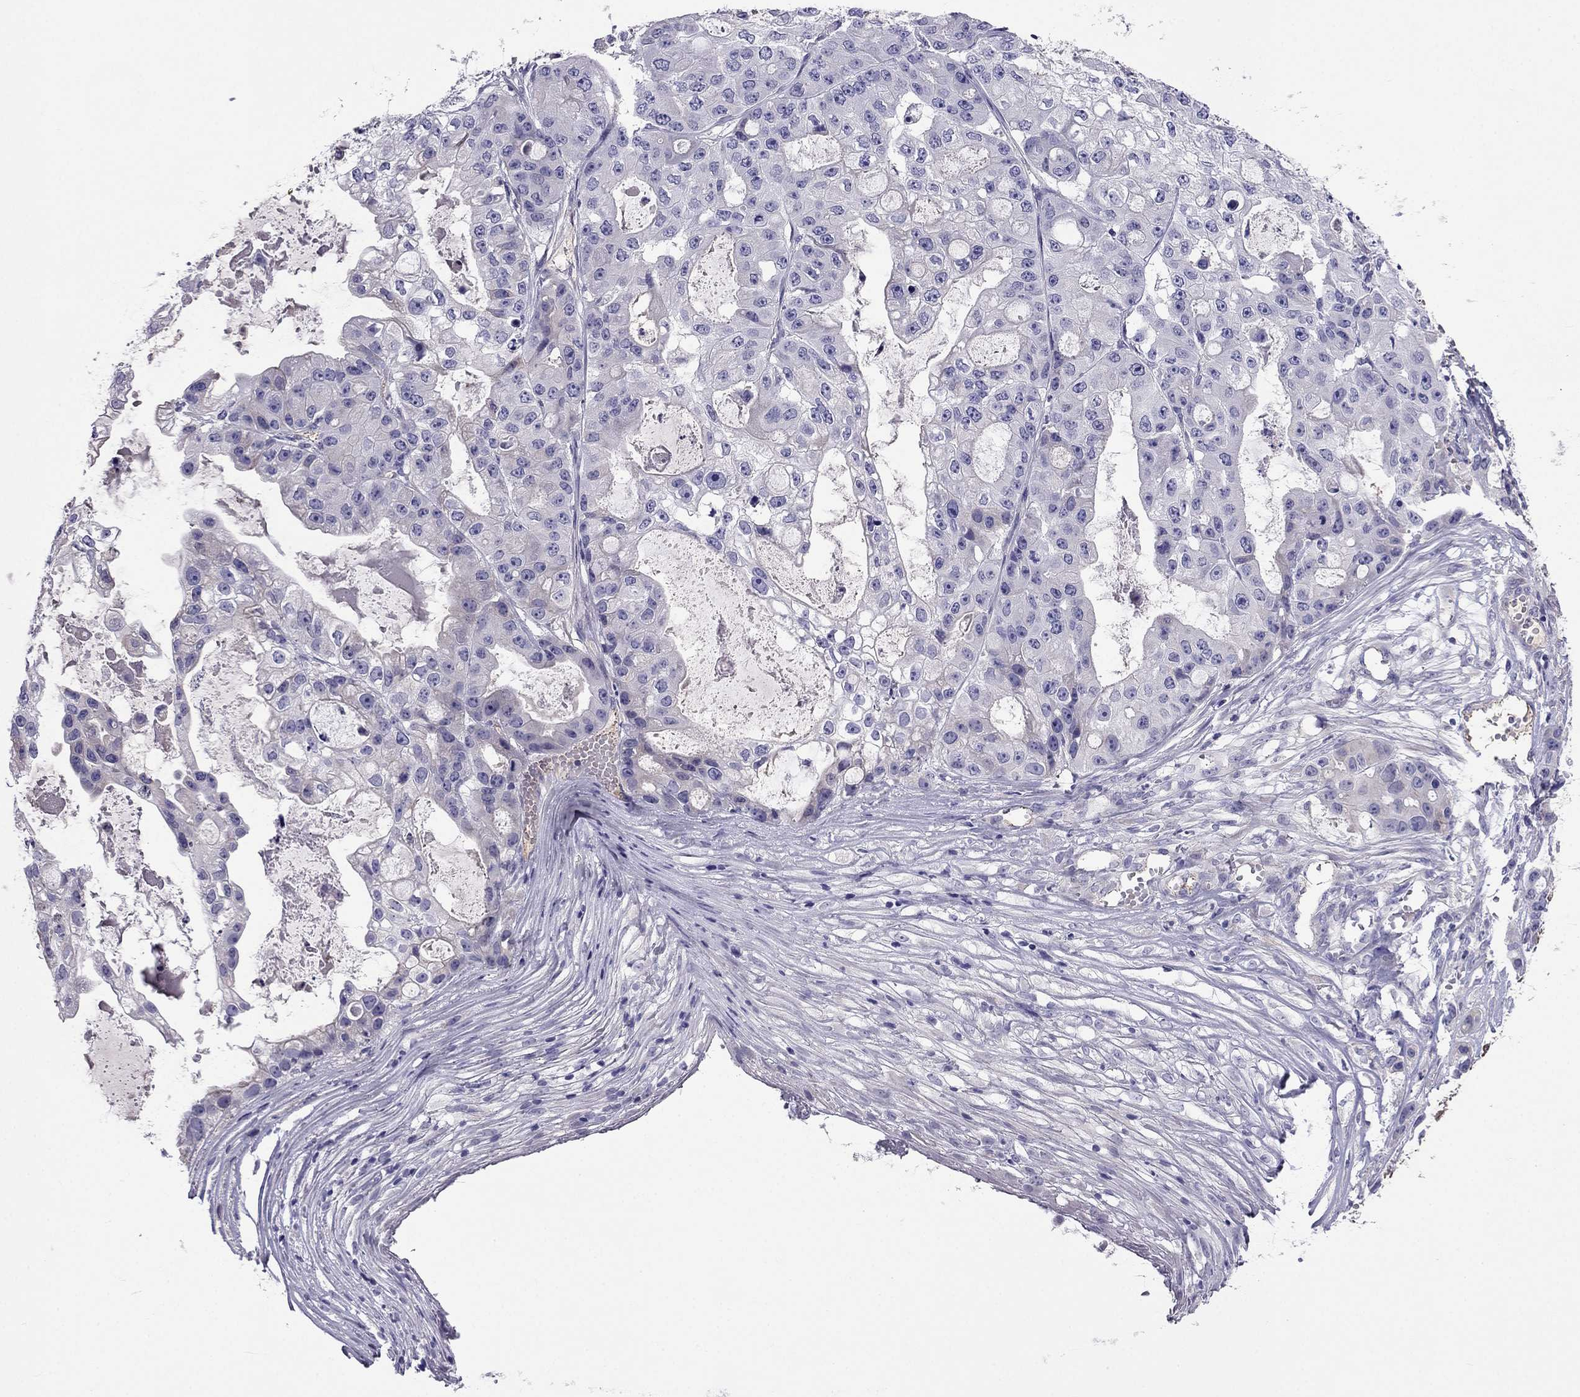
{"staining": {"intensity": "negative", "quantity": "none", "location": "none"}, "tissue": "ovarian cancer", "cell_type": "Tumor cells", "image_type": "cancer", "snomed": [{"axis": "morphology", "description": "Cystadenocarcinoma, serous, NOS"}, {"axis": "topography", "description": "Ovary"}], "caption": "The micrograph demonstrates no staining of tumor cells in ovarian serous cystadenocarcinoma.", "gene": "TBC1D21", "patient": {"sex": "female", "age": 56}}